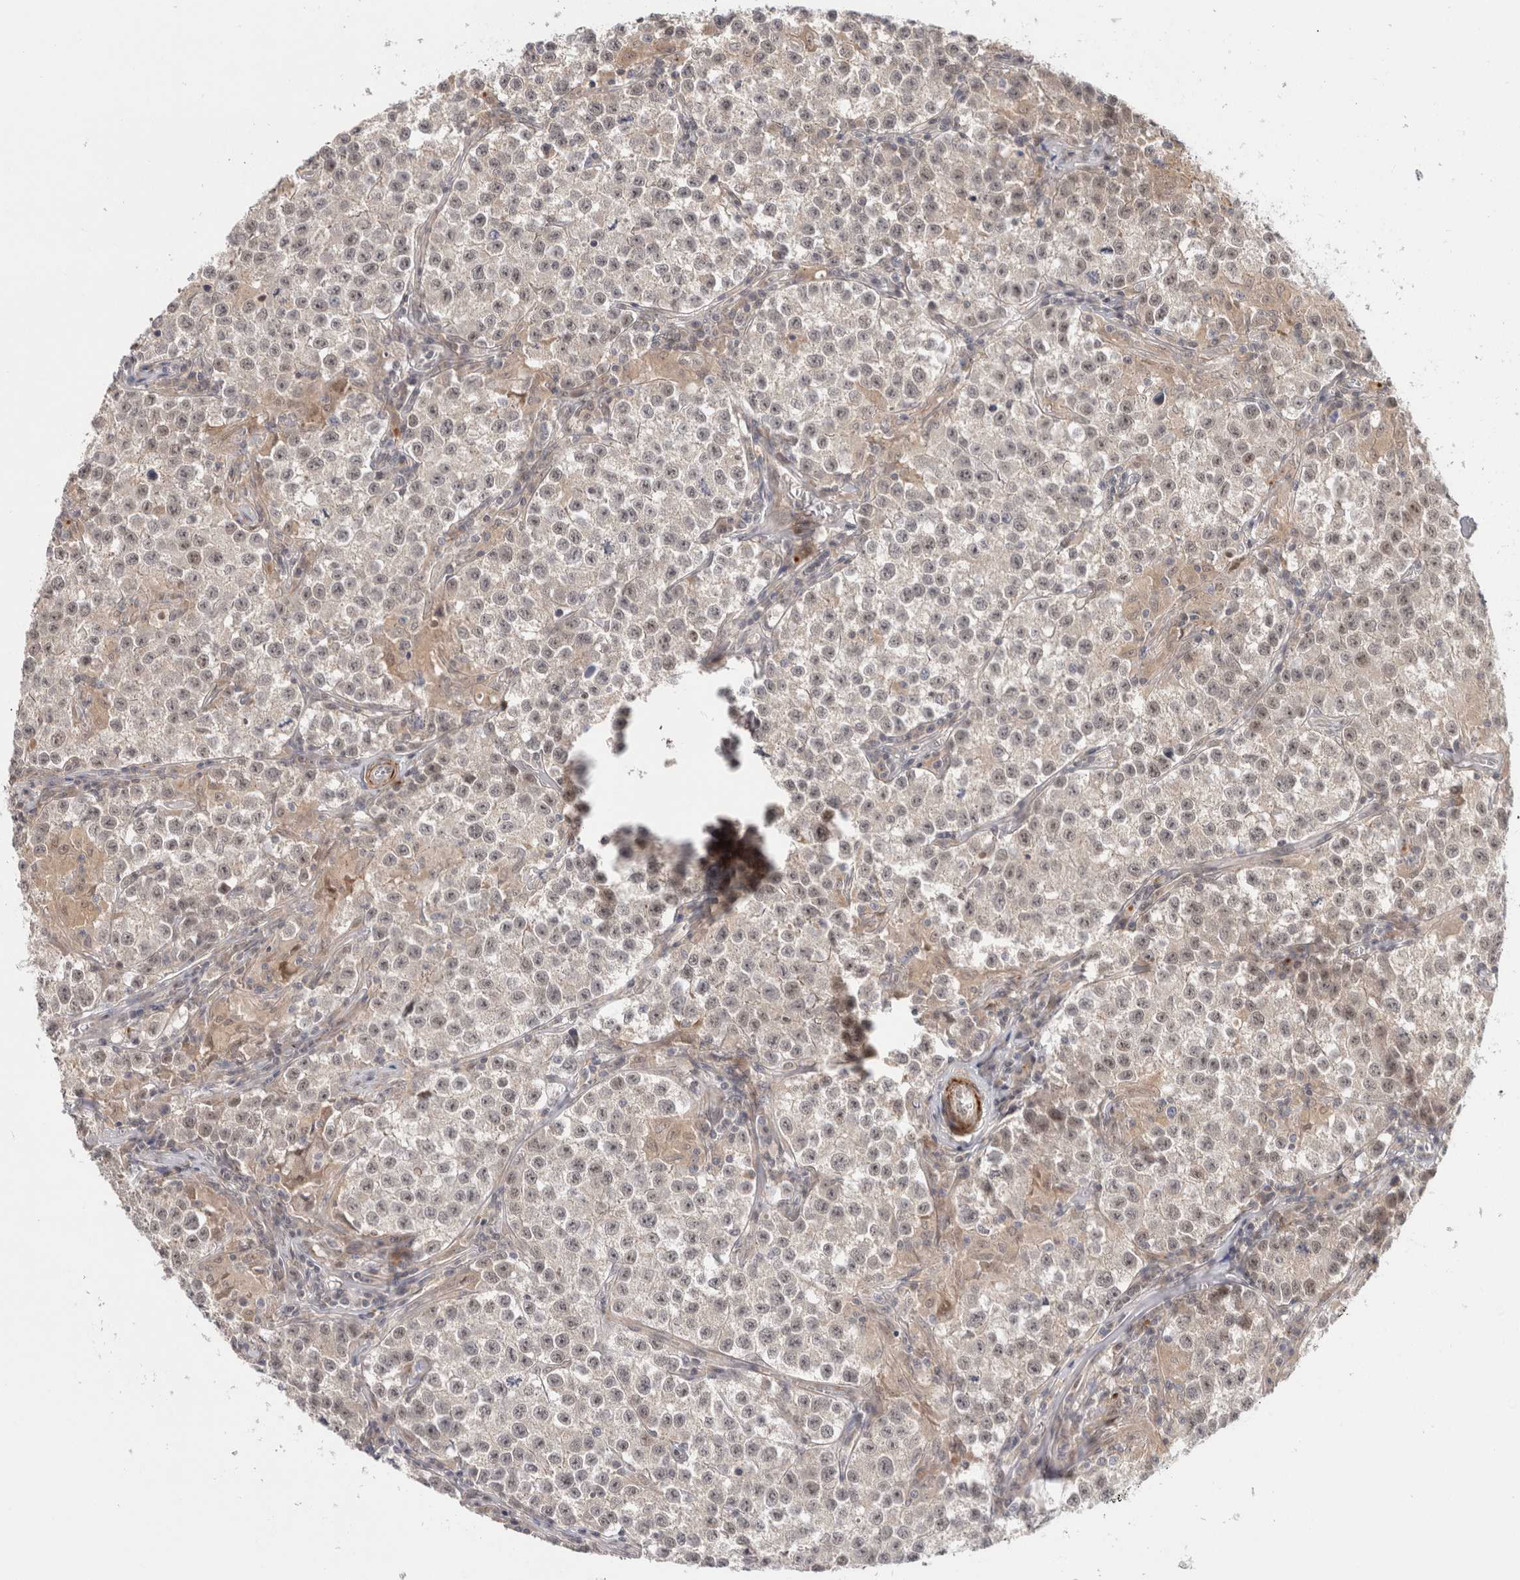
{"staining": {"intensity": "weak", "quantity": "25%-75%", "location": "nuclear"}, "tissue": "testis cancer", "cell_type": "Tumor cells", "image_type": "cancer", "snomed": [{"axis": "morphology", "description": "Seminoma, NOS"}, {"axis": "morphology", "description": "Carcinoma, Embryonal, NOS"}, {"axis": "topography", "description": "Testis"}], "caption": "The photomicrograph shows staining of testis embryonal carcinoma, revealing weak nuclear protein staining (brown color) within tumor cells. (Brightfield microscopy of DAB IHC at high magnification).", "gene": "ZNF318", "patient": {"sex": "male", "age": 43}}